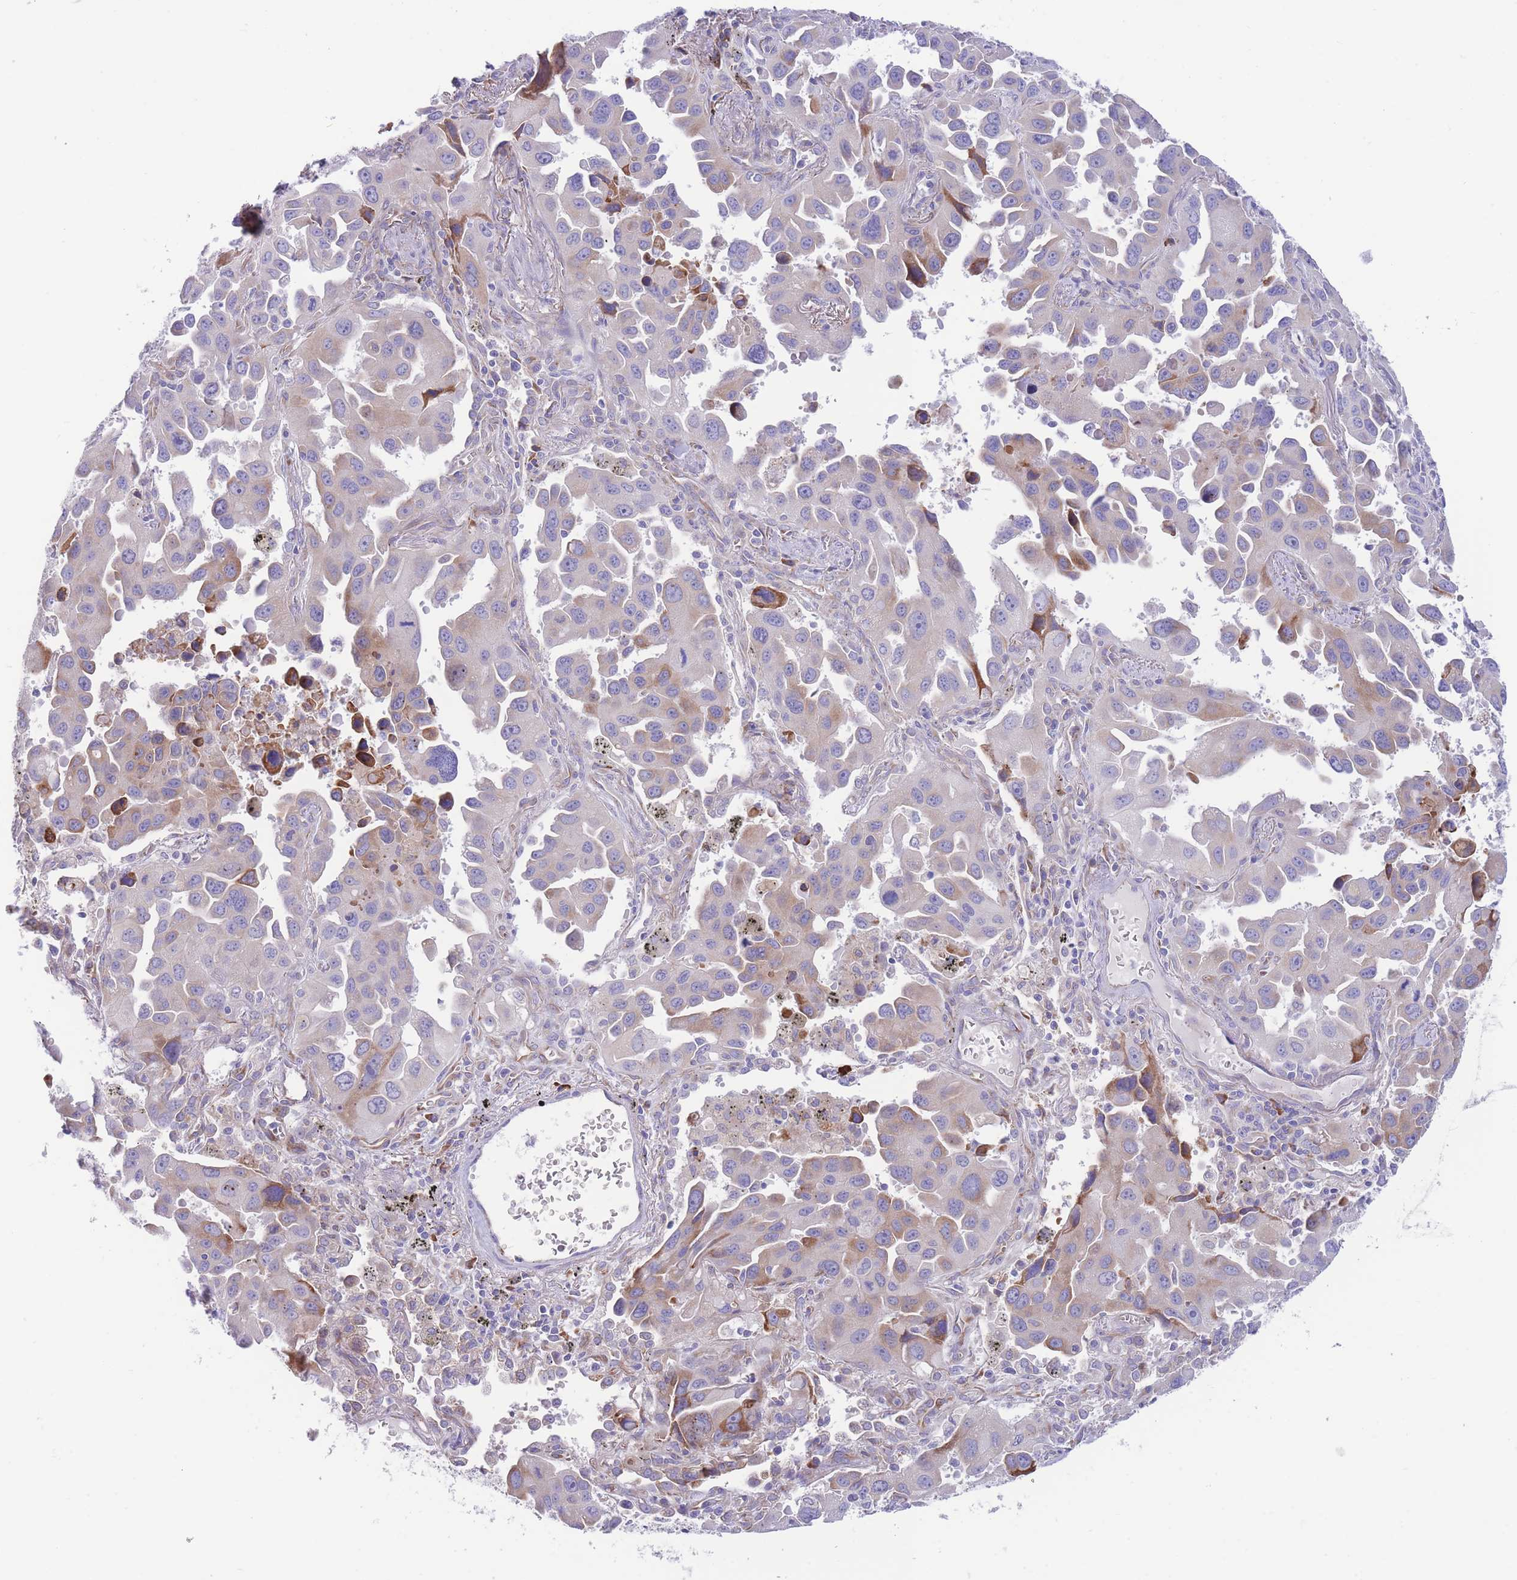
{"staining": {"intensity": "moderate", "quantity": "<25%", "location": "cytoplasmic/membranous"}, "tissue": "lung cancer", "cell_type": "Tumor cells", "image_type": "cancer", "snomed": [{"axis": "morphology", "description": "Adenocarcinoma, NOS"}, {"axis": "topography", "description": "Lung"}], "caption": "Tumor cells show moderate cytoplasmic/membranous positivity in about <25% of cells in lung adenocarcinoma.", "gene": "DET1", "patient": {"sex": "male", "age": 66}}